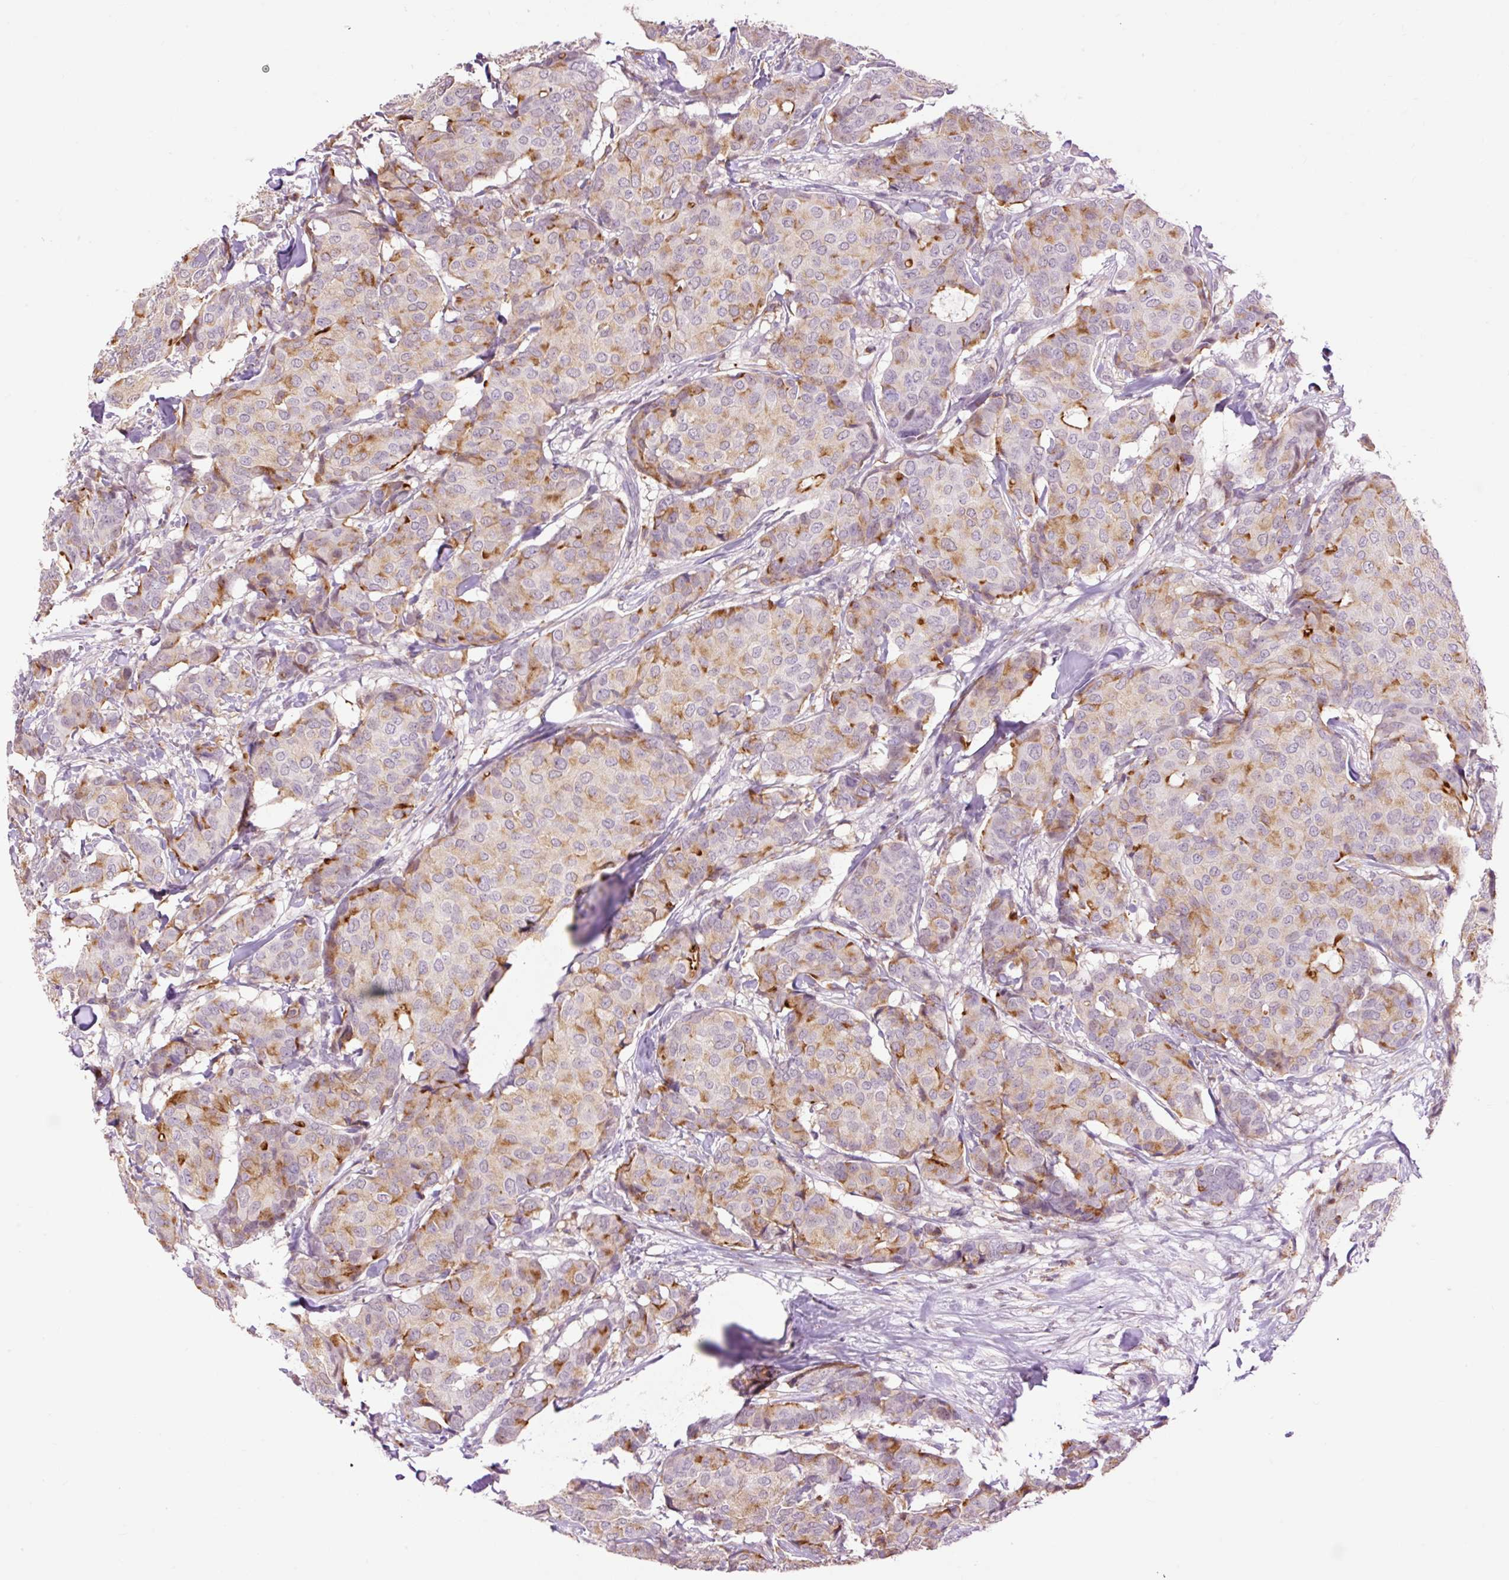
{"staining": {"intensity": "moderate", "quantity": "<25%", "location": "cytoplasmic/membranous"}, "tissue": "breast cancer", "cell_type": "Tumor cells", "image_type": "cancer", "snomed": [{"axis": "morphology", "description": "Duct carcinoma"}, {"axis": "topography", "description": "Breast"}], "caption": "DAB (3,3'-diaminobenzidine) immunohistochemical staining of breast cancer (invasive ductal carcinoma) demonstrates moderate cytoplasmic/membranous protein expression in approximately <25% of tumor cells. The staining was performed using DAB to visualize the protein expression in brown, while the nuclei were stained in blue with hematoxylin (Magnification: 20x).", "gene": "LY86", "patient": {"sex": "female", "age": 75}}